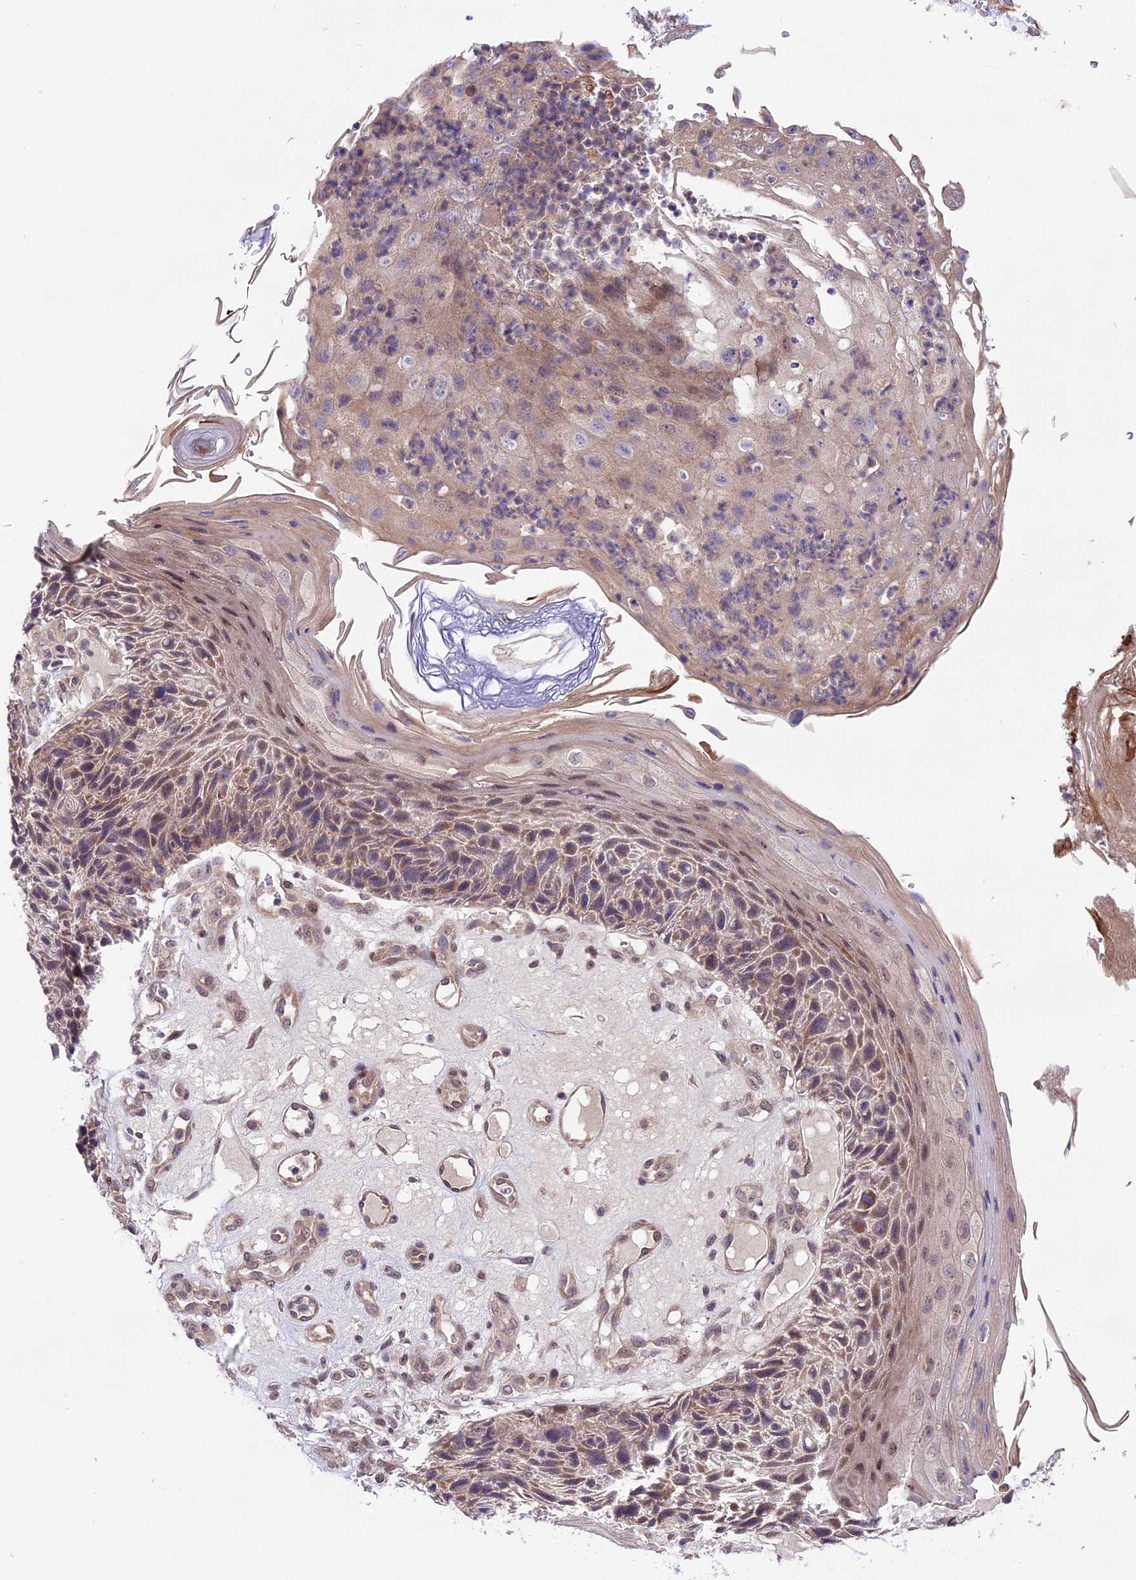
{"staining": {"intensity": "weak", "quantity": "25%-75%", "location": "cytoplasmic/membranous,nuclear"}, "tissue": "skin cancer", "cell_type": "Tumor cells", "image_type": "cancer", "snomed": [{"axis": "morphology", "description": "Squamous cell carcinoma, NOS"}, {"axis": "topography", "description": "Skin"}], "caption": "Human skin cancer (squamous cell carcinoma) stained for a protein (brown) shows weak cytoplasmic/membranous and nuclear positive expression in about 25%-75% of tumor cells.", "gene": "SPRED1", "patient": {"sex": "female", "age": 88}}